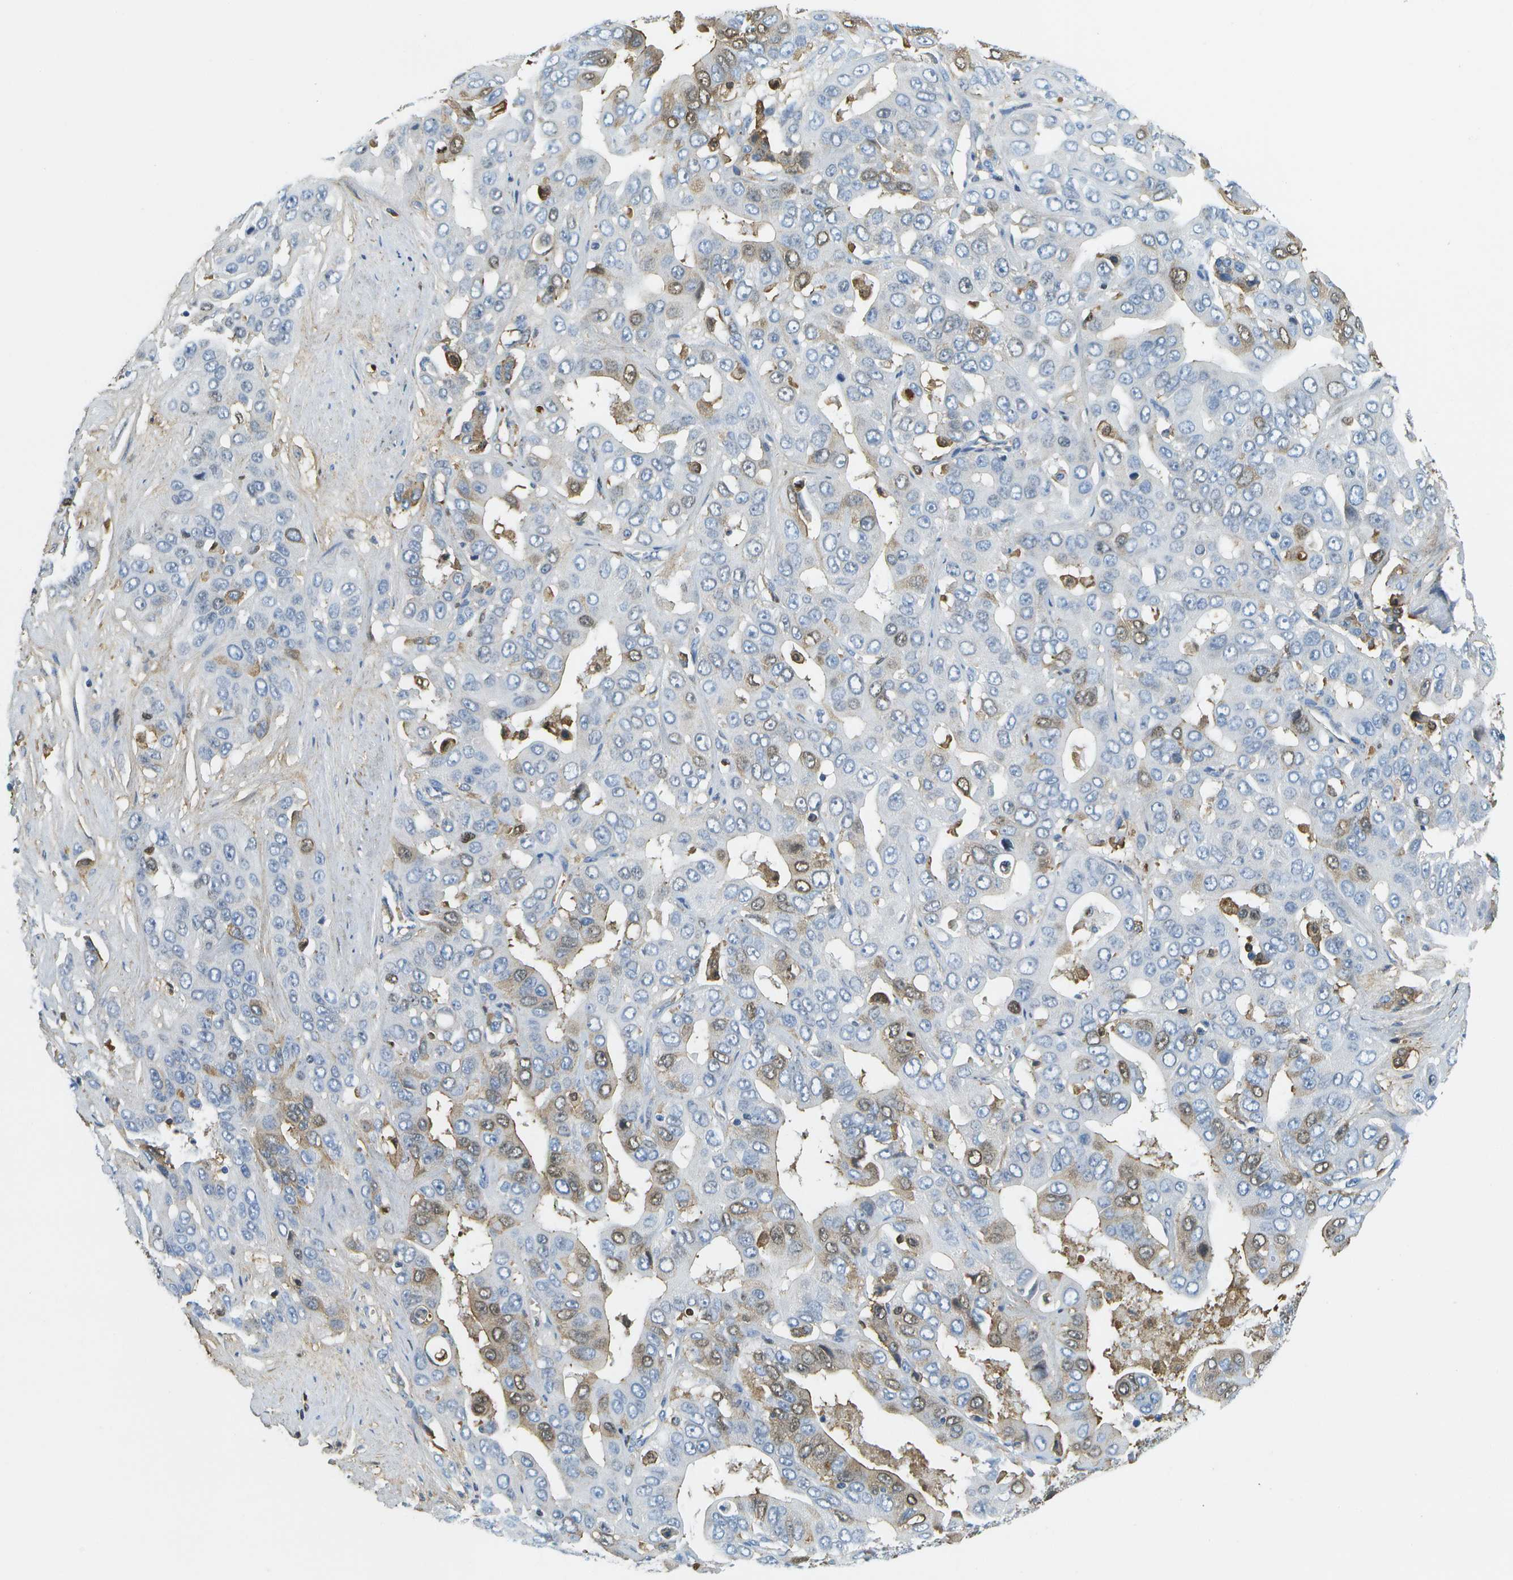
{"staining": {"intensity": "weak", "quantity": "<25%", "location": "cytoplasmic/membranous"}, "tissue": "liver cancer", "cell_type": "Tumor cells", "image_type": "cancer", "snomed": [{"axis": "morphology", "description": "Cholangiocarcinoma"}, {"axis": "topography", "description": "Liver"}], "caption": "Immunohistochemistry (IHC) of cholangiocarcinoma (liver) reveals no staining in tumor cells. The staining is performed using DAB brown chromogen with nuclei counter-stained in using hematoxylin.", "gene": "SERPINA1", "patient": {"sex": "female", "age": 52}}